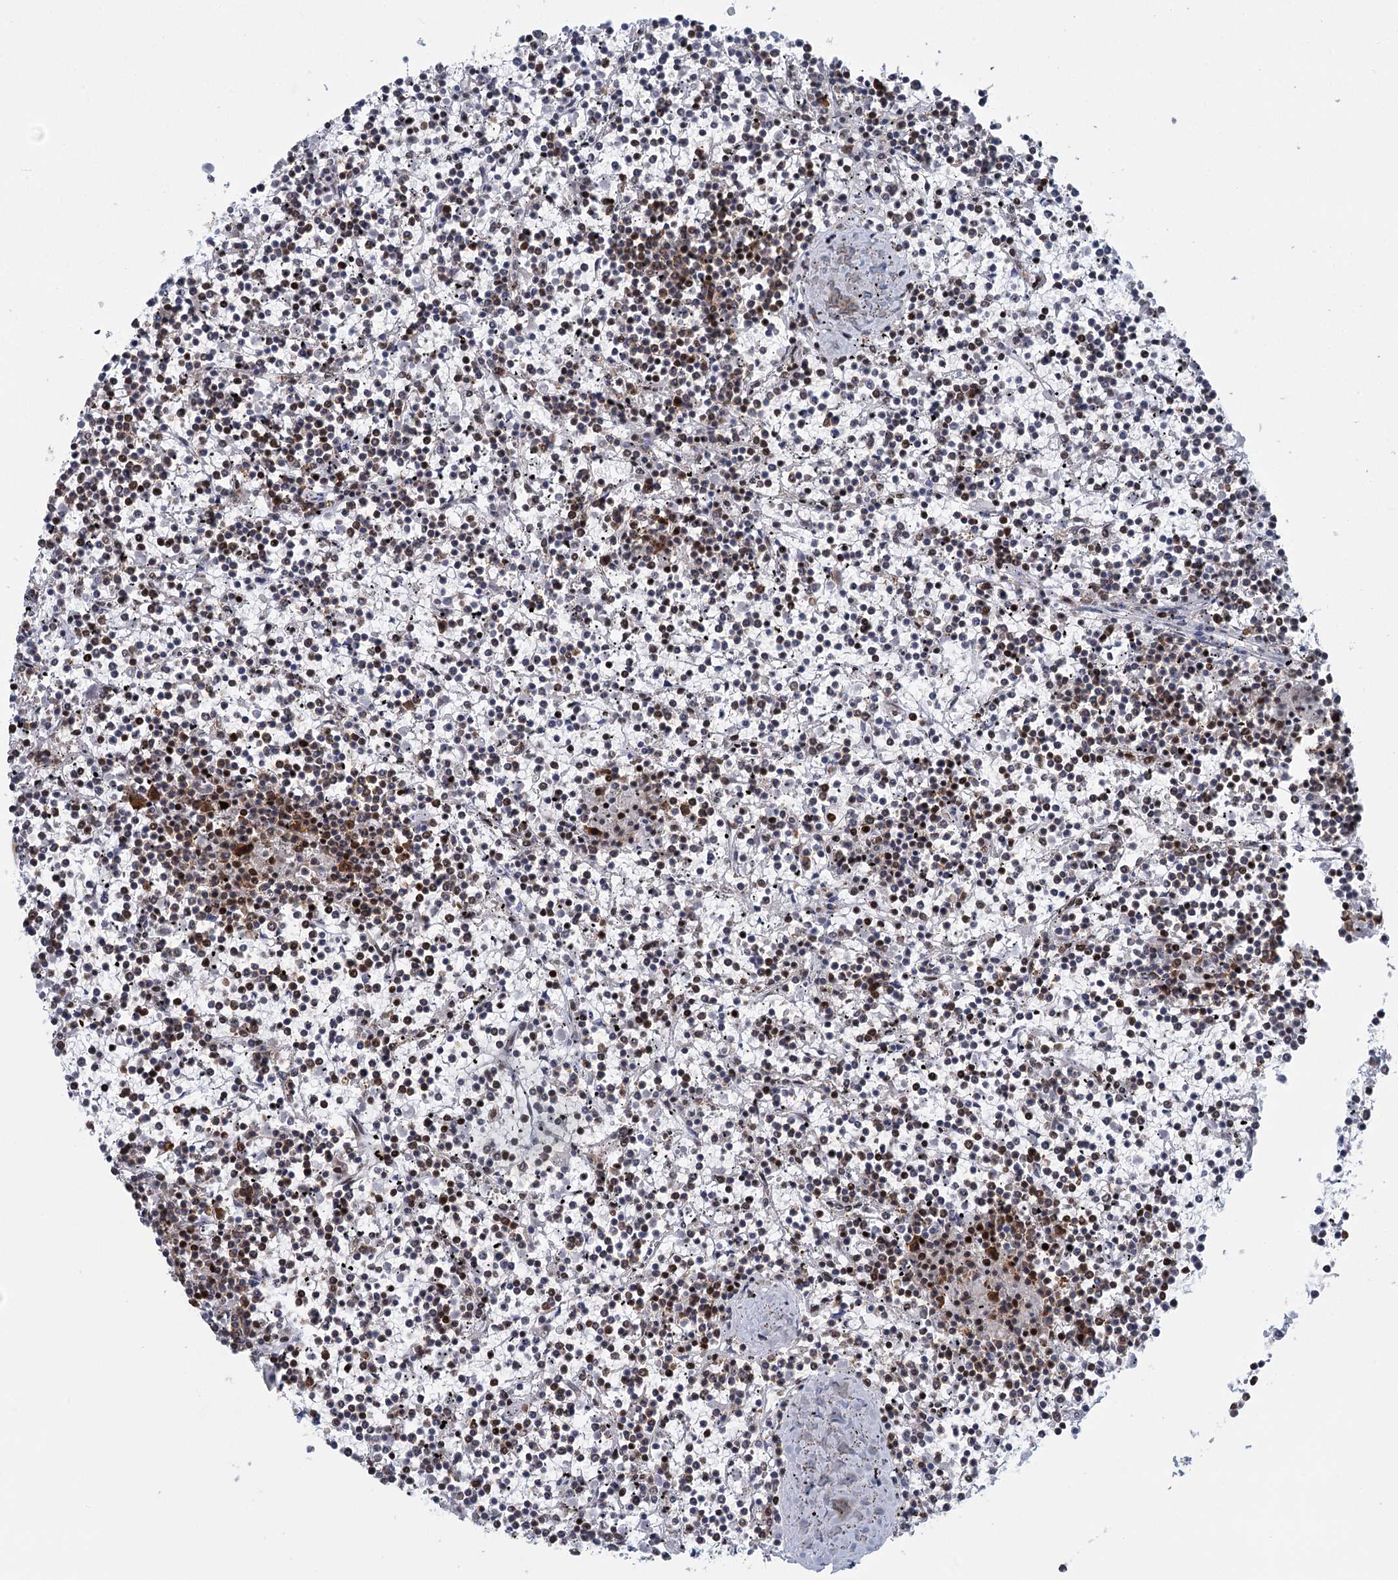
{"staining": {"intensity": "strong", "quantity": "<25%", "location": "nuclear"}, "tissue": "lymphoma", "cell_type": "Tumor cells", "image_type": "cancer", "snomed": [{"axis": "morphology", "description": "Malignant lymphoma, non-Hodgkin's type, Low grade"}, {"axis": "topography", "description": "Spleen"}], "caption": "Protein expression analysis of lymphoma demonstrates strong nuclear expression in approximately <25% of tumor cells.", "gene": "GPATCH11", "patient": {"sex": "female", "age": 19}}